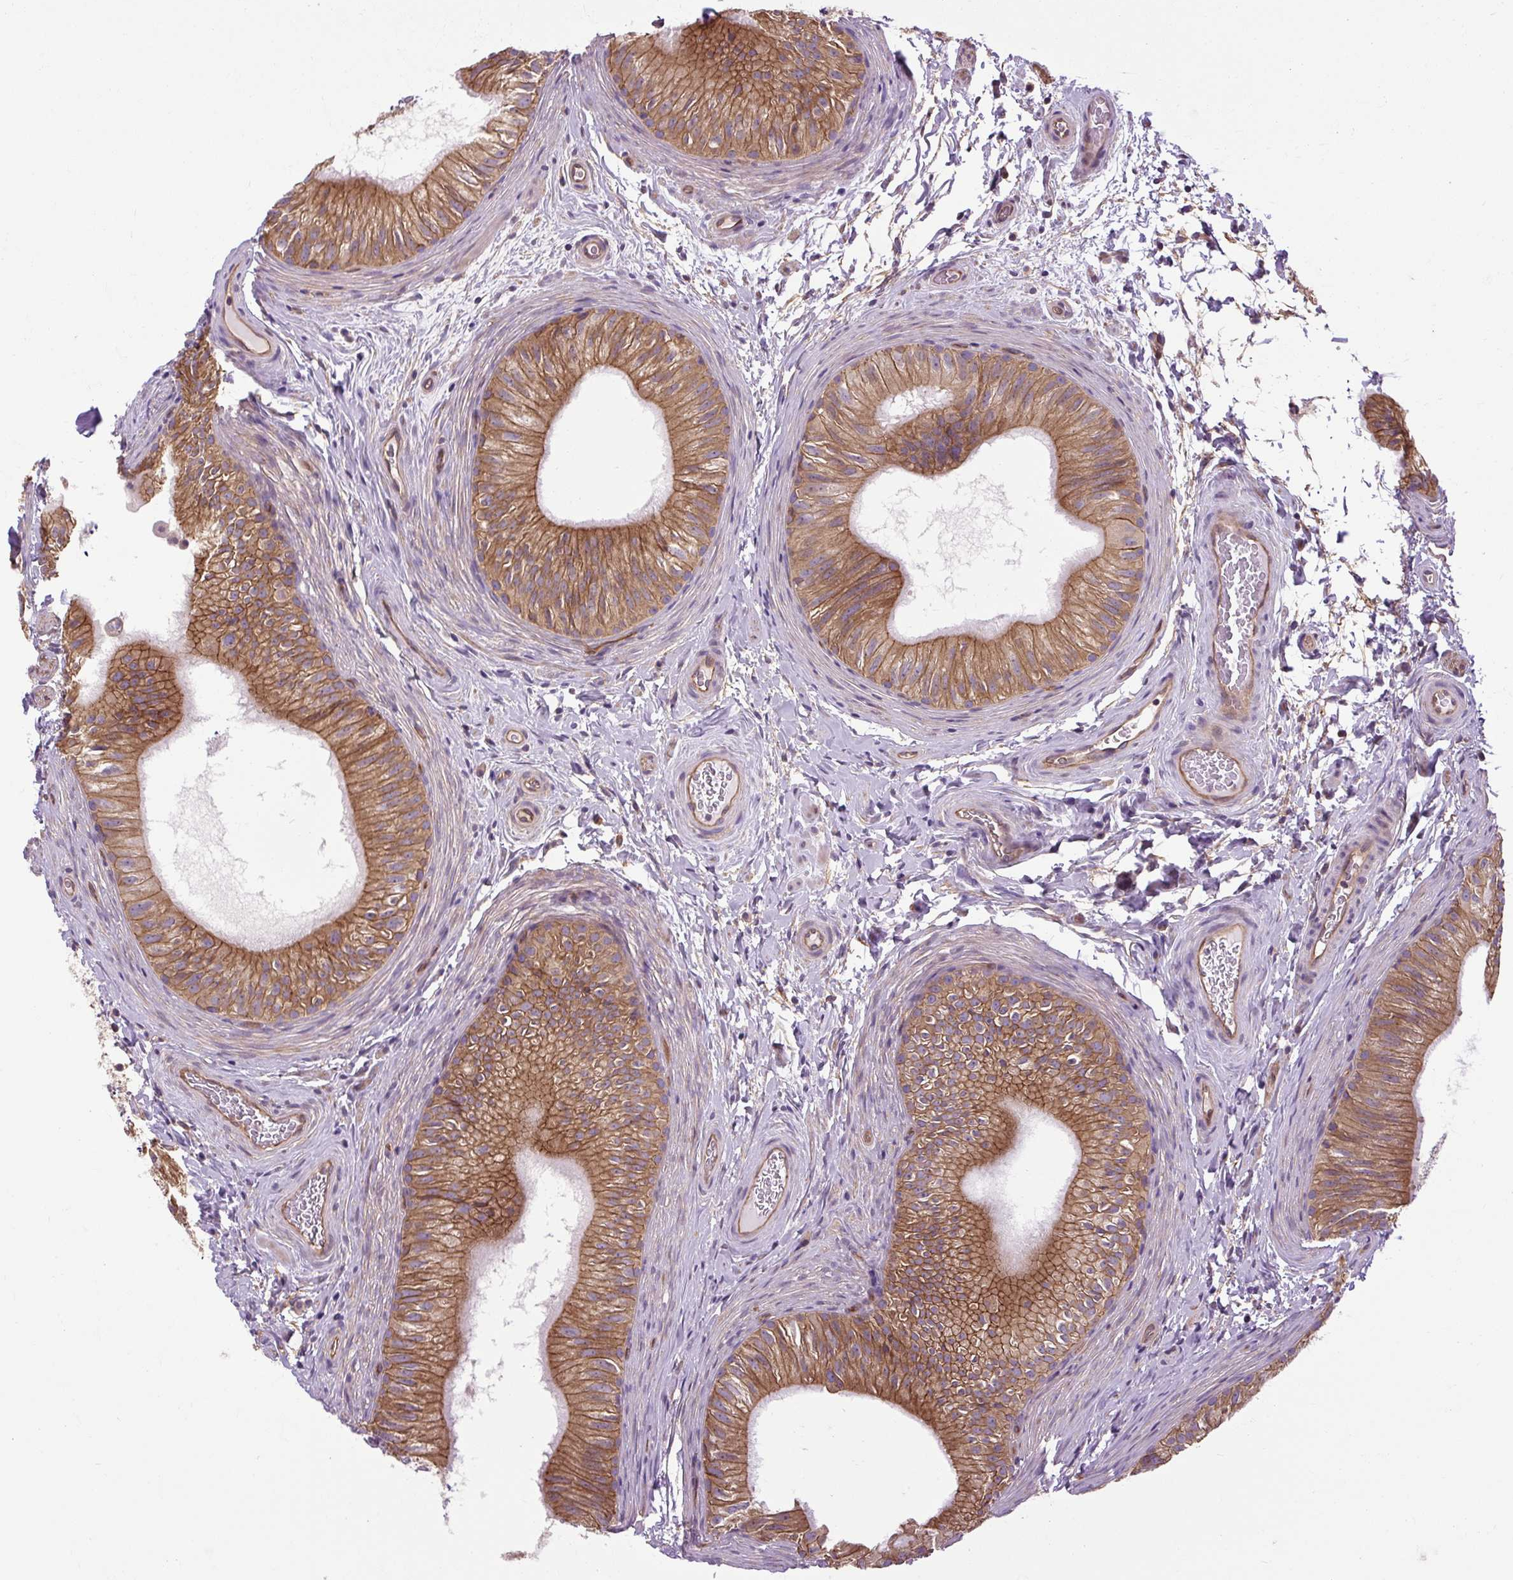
{"staining": {"intensity": "strong", "quantity": ">75%", "location": "cytoplasmic/membranous"}, "tissue": "epididymis", "cell_type": "Glandular cells", "image_type": "normal", "snomed": [{"axis": "morphology", "description": "Normal tissue, NOS"}, {"axis": "topography", "description": "Epididymis"}], "caption": "Immunohistochemistry (IHC) (DAB (3,3'-diaminobenzidine)) staining of benign epididymis shows strong cytoplasmic/membranous protein staining in approximately >75% of glandular cells. (DAB = brown stain, brightfield microscopy at high magnification).", "gene": "CCDC93", "patient": {"sex": "male", "age": 24}}